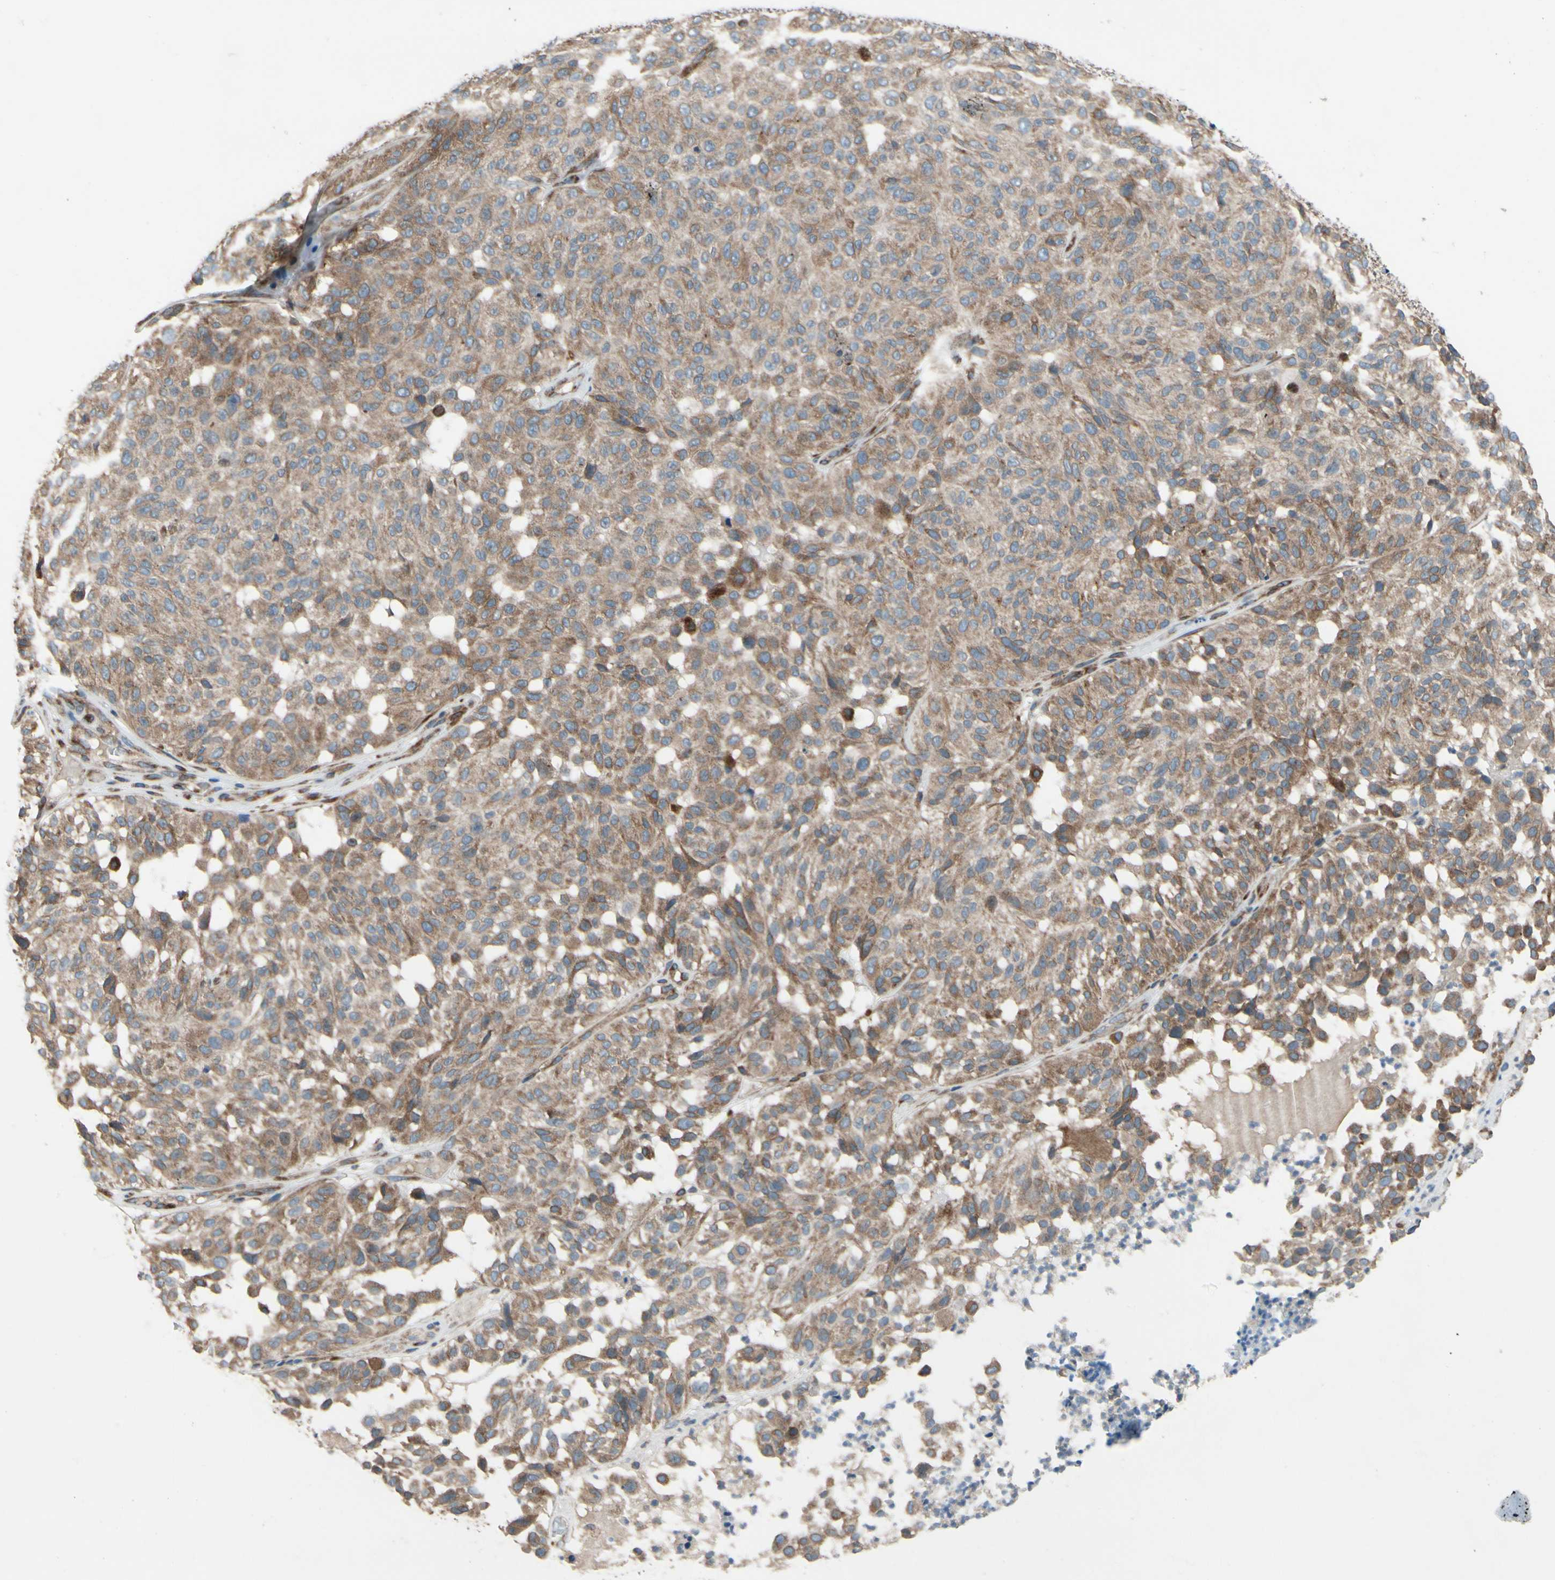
{"staining": {"intensity": "moderate", "quantity": ">75%", "location": "cytoplasmic/membranous"}, "tissue": "melanoma", "cell_type": "Tumor cells", "image_type": "cancer", "snomed": [{"axis": "morphology", "description": "Malignant melanoma, NOS"}, {"axis": "topography", "description": "Skin"}], "caption": "Immunohistochemical staining of malignant melanoma shows medium levels of moderate cytoplasmic/membranous protein expression in about >75% of tumor cells.", "gene": "CLCC1", "patient": {"sex": "female", "age": 46}}